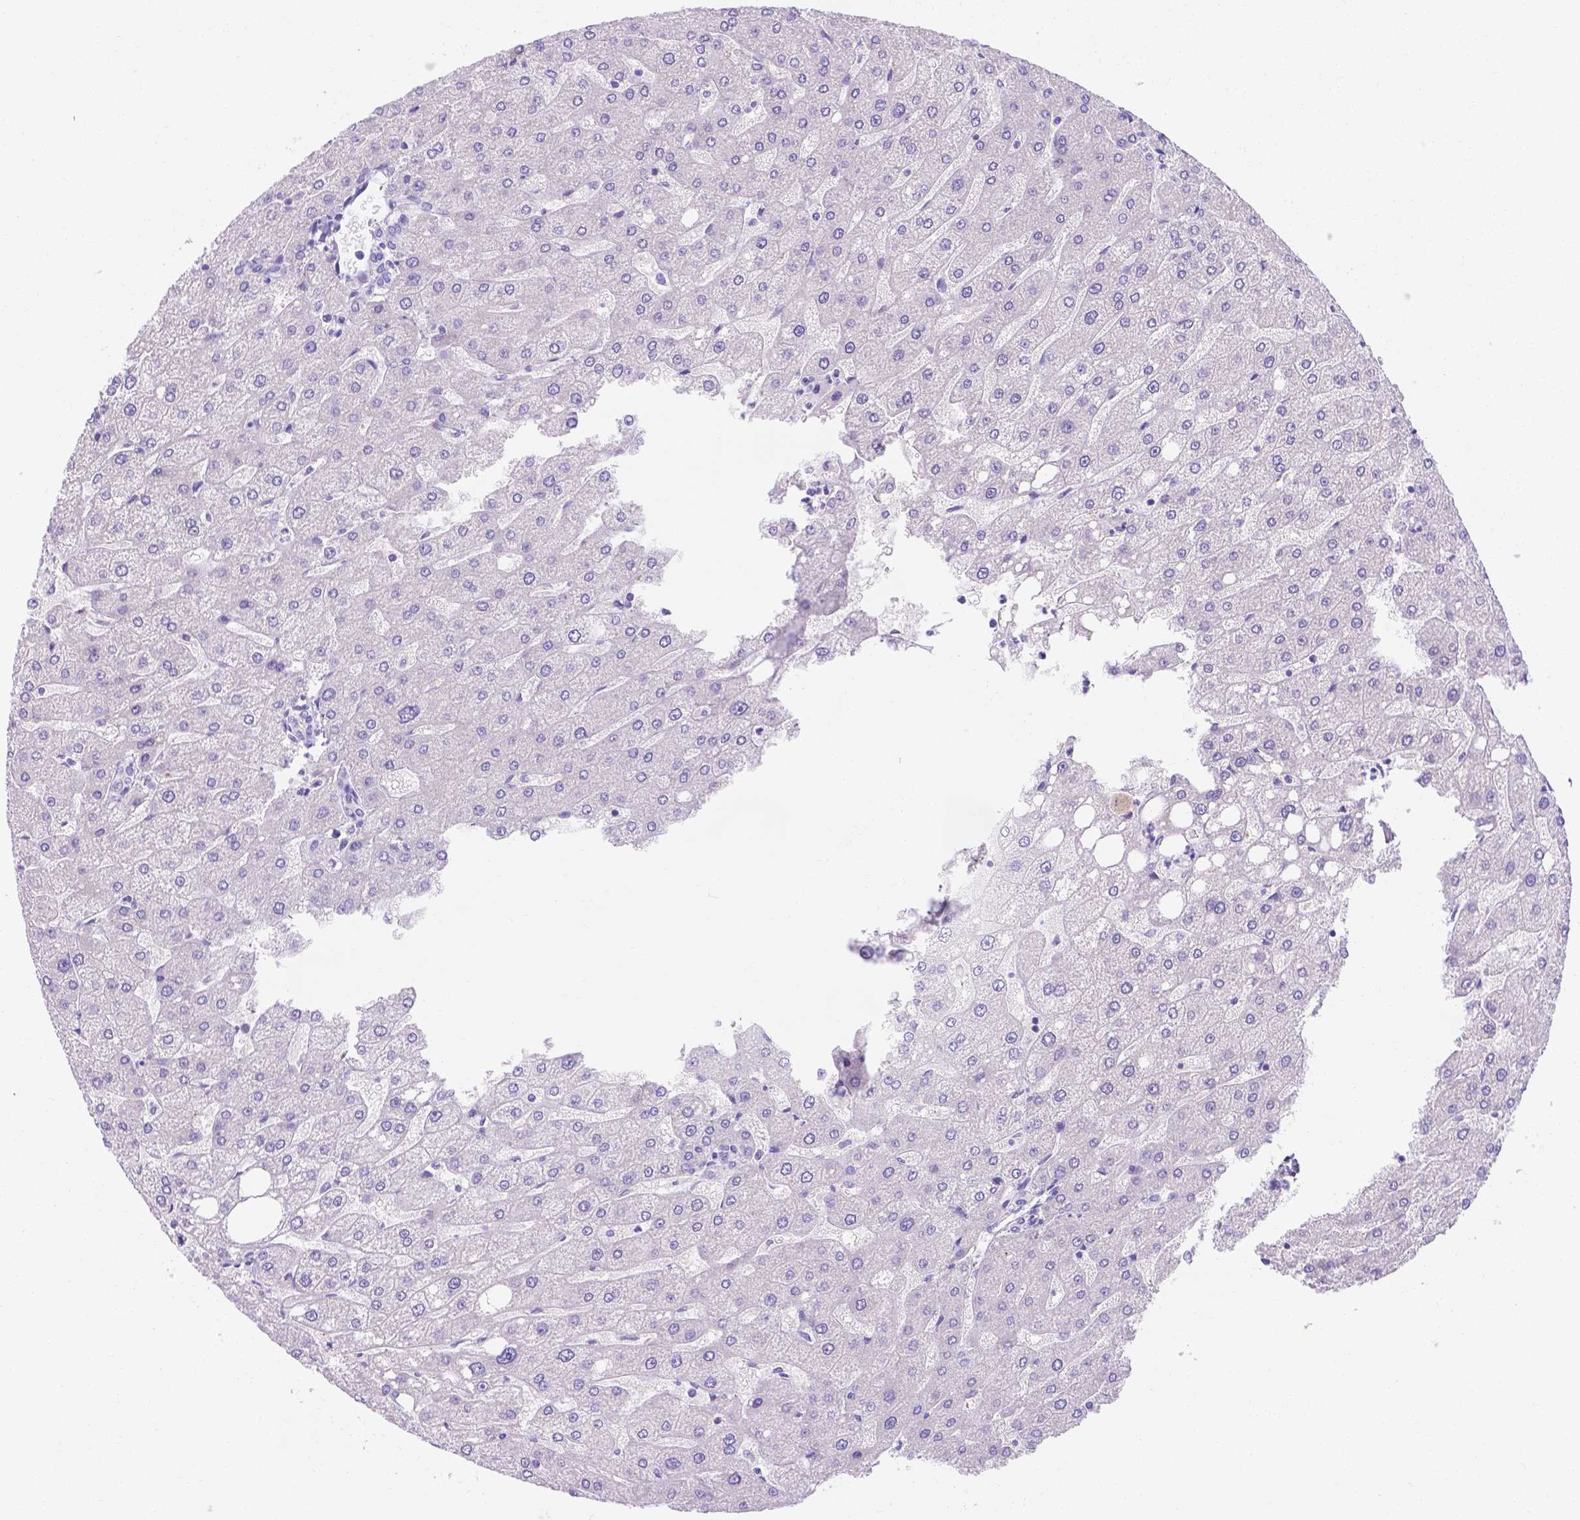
{"staining": {"intensity": "negative", "quantity": "none", "location": "none"}, "tissue": "liver", "cell_type": "Cholangiocytes", "image_type": "normal", "snomed": [{"axis": "morphology", "description": "Normal tissue, NOS"}, {"axis": "topography", "description": "Liver"}], "caption": "IHC image of benign liver: liver stained with DAB (3,3'-diaminobenzidine) reveals no significant protein positivity in cholangiocytes.", "gene": "MLN", "patient": {"sex": "male", "age": 67}}